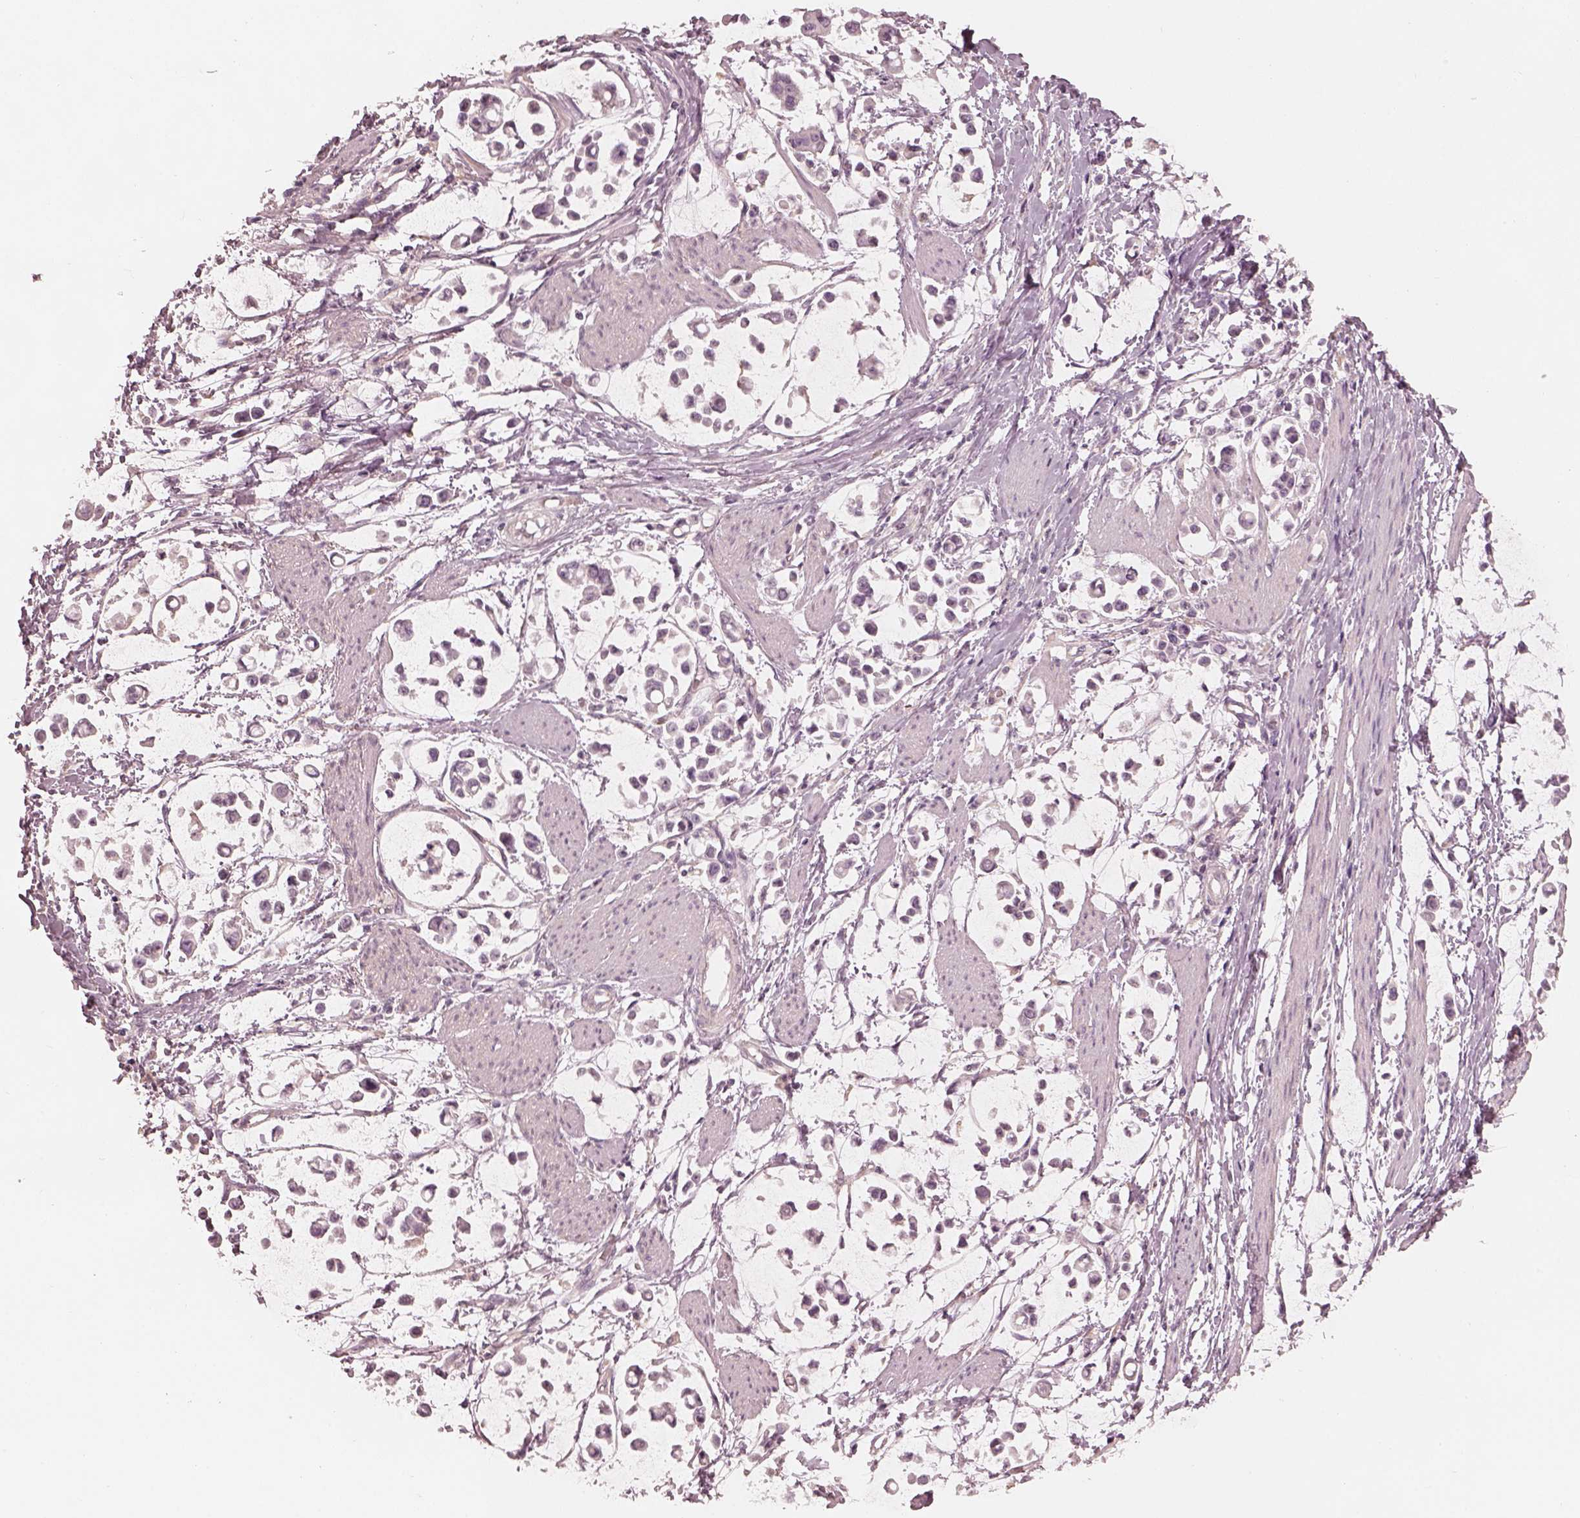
{"staining": {"intensity": "negative", "quantity": "none", "location": "none"}, "tissue": "stomach cancer", "cell_type": "Tumor cells", "image_type": "cancer", "snomed": [{"axis": "morphology", "description": "Adenocarcinoma, NOS"}, {"axis": "topography", "description": "Stomach"}], "caption": "IHC of stomach adenocarcinoma displays no staining in tumor cells. (DAB immunohistochemistry (IHC) with hematoxylin counter stain).", "gene": "PRKACG", "patient": {"sex": "male", "age": 82}}